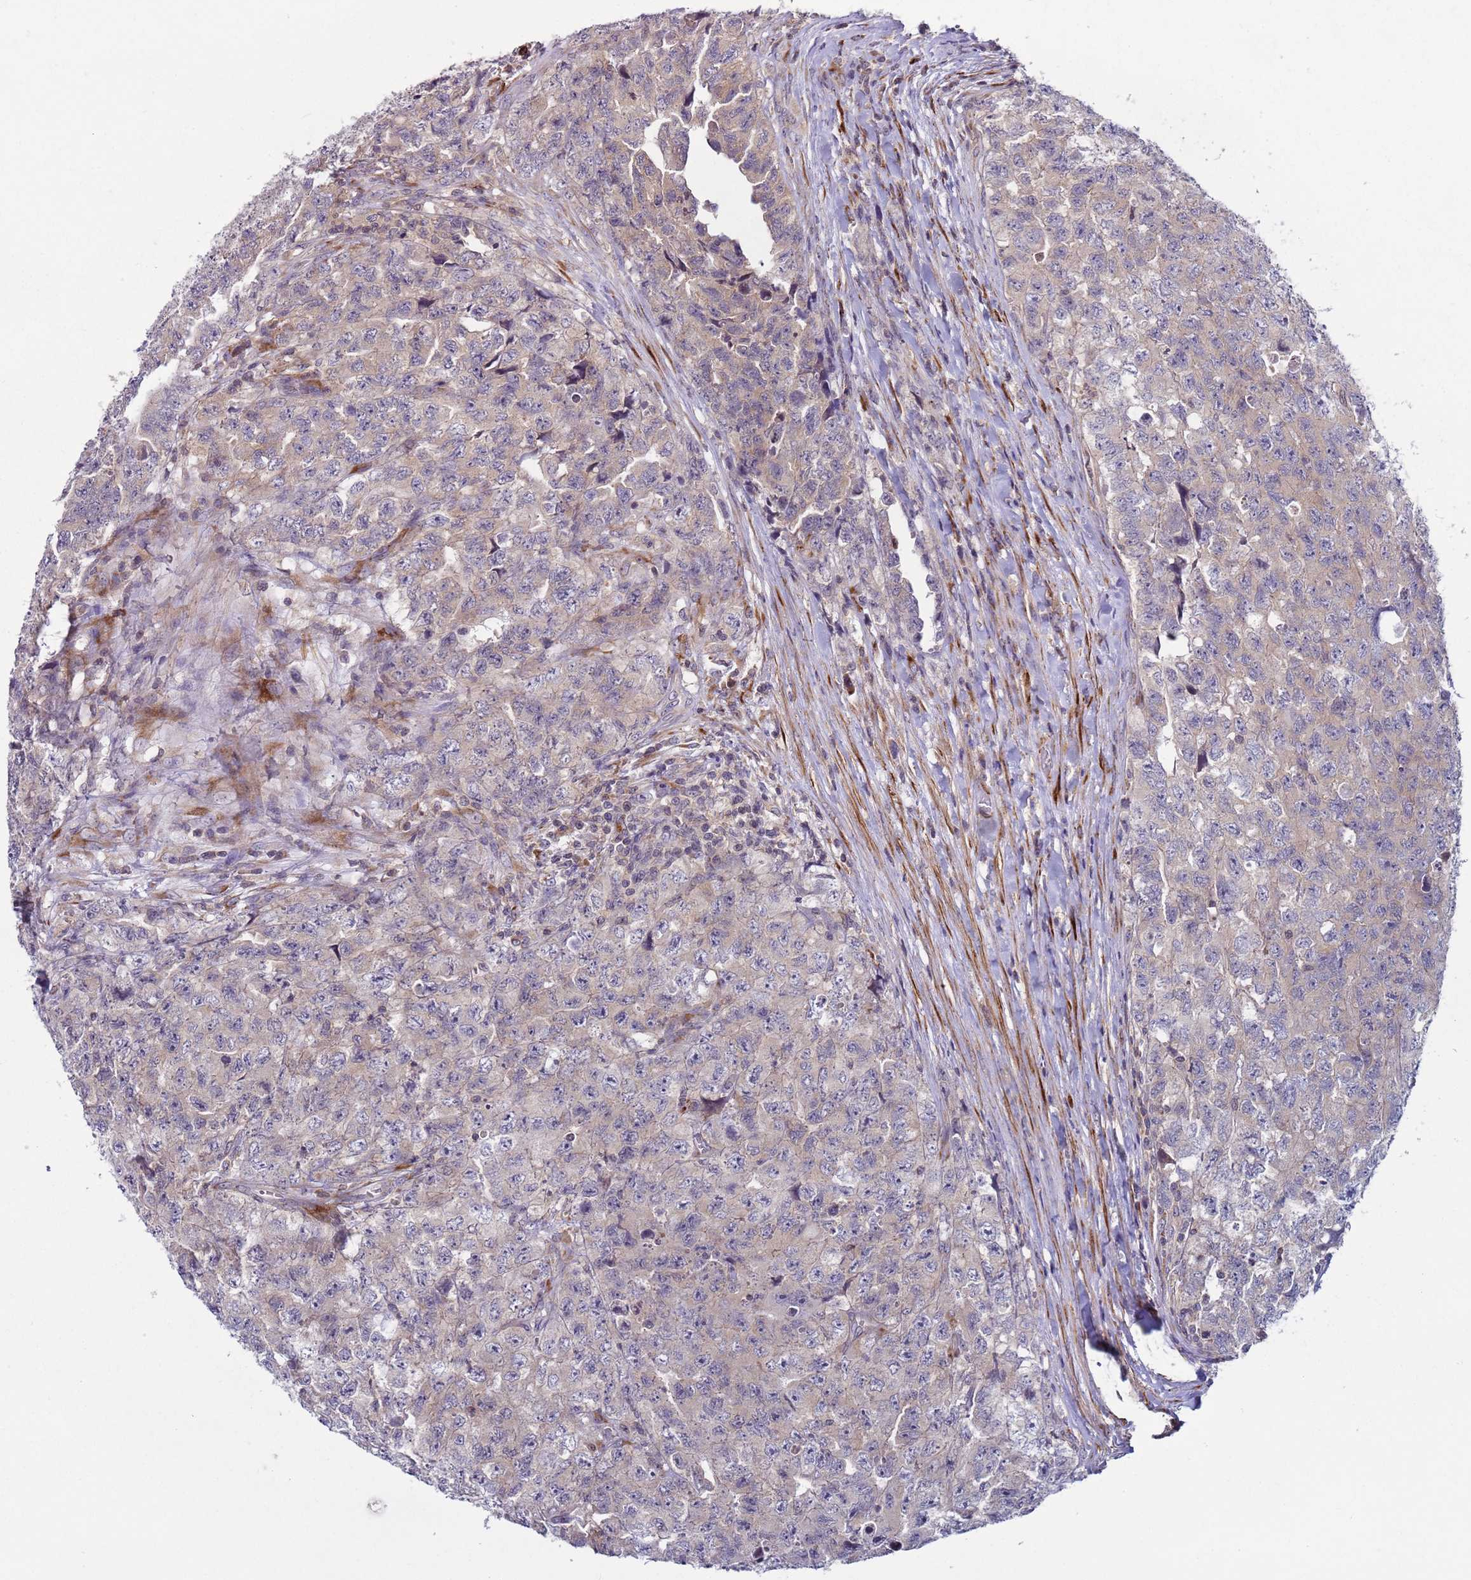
{"staining": {"intensity": "weak", "quantity": "25%-75%", "location": "cytoplasmic/membranous"}, "tissue": "testis cancer", "cell_type": "Tumor cells", "image_type": "cancer", "snomed": [{"axis": "morphology", "description": "Carcinoma, Embryonal, NOS"}, {"axis": "topography", "description": "Testis"}], "caption": "Protein staining reveals weak cytoplasmic/membranous expression in approximately 25%-75% of tumor cells in testis embryonal carcinoma.", "gene": "SNAPC4", "patient": {"sex": "male", "age": 31}}